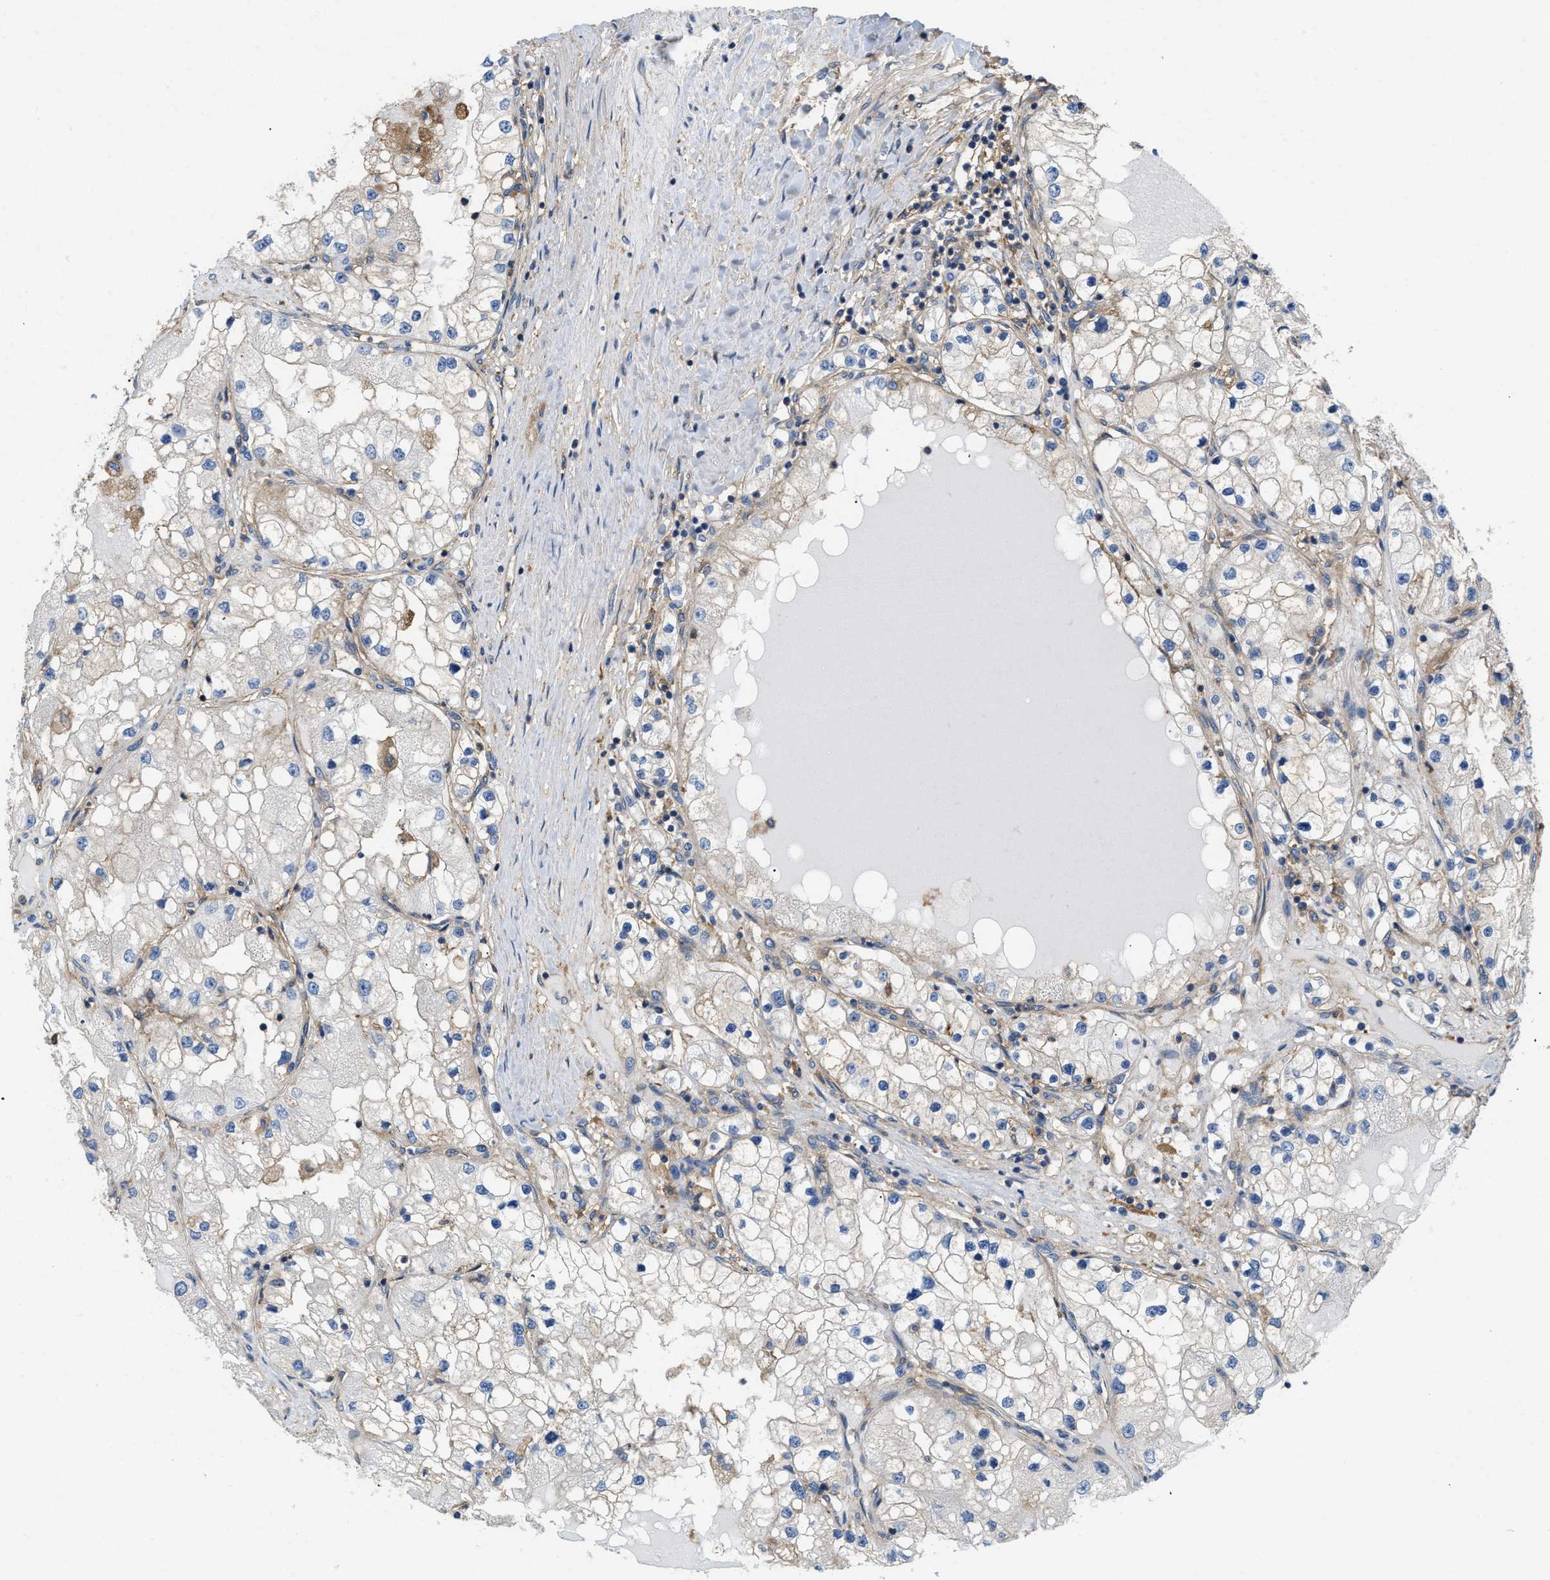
{"staining": {"intensity": "negative", "quantity": "none", "location": "none"}, "tissue": "renal cancer", "cell_type": "Tumor cells", "image_type": "cancer", "snomed": [{"axis": "morphology", "description": "Adenocarcinoma, NOS"}, {"axis": "topography", "description": "Kidney"}], "caption": "Tumor cells show no significant protein staining in renal cancer.", "gene": "GNB4", "patient": {"sex": "male", "age": 68}}